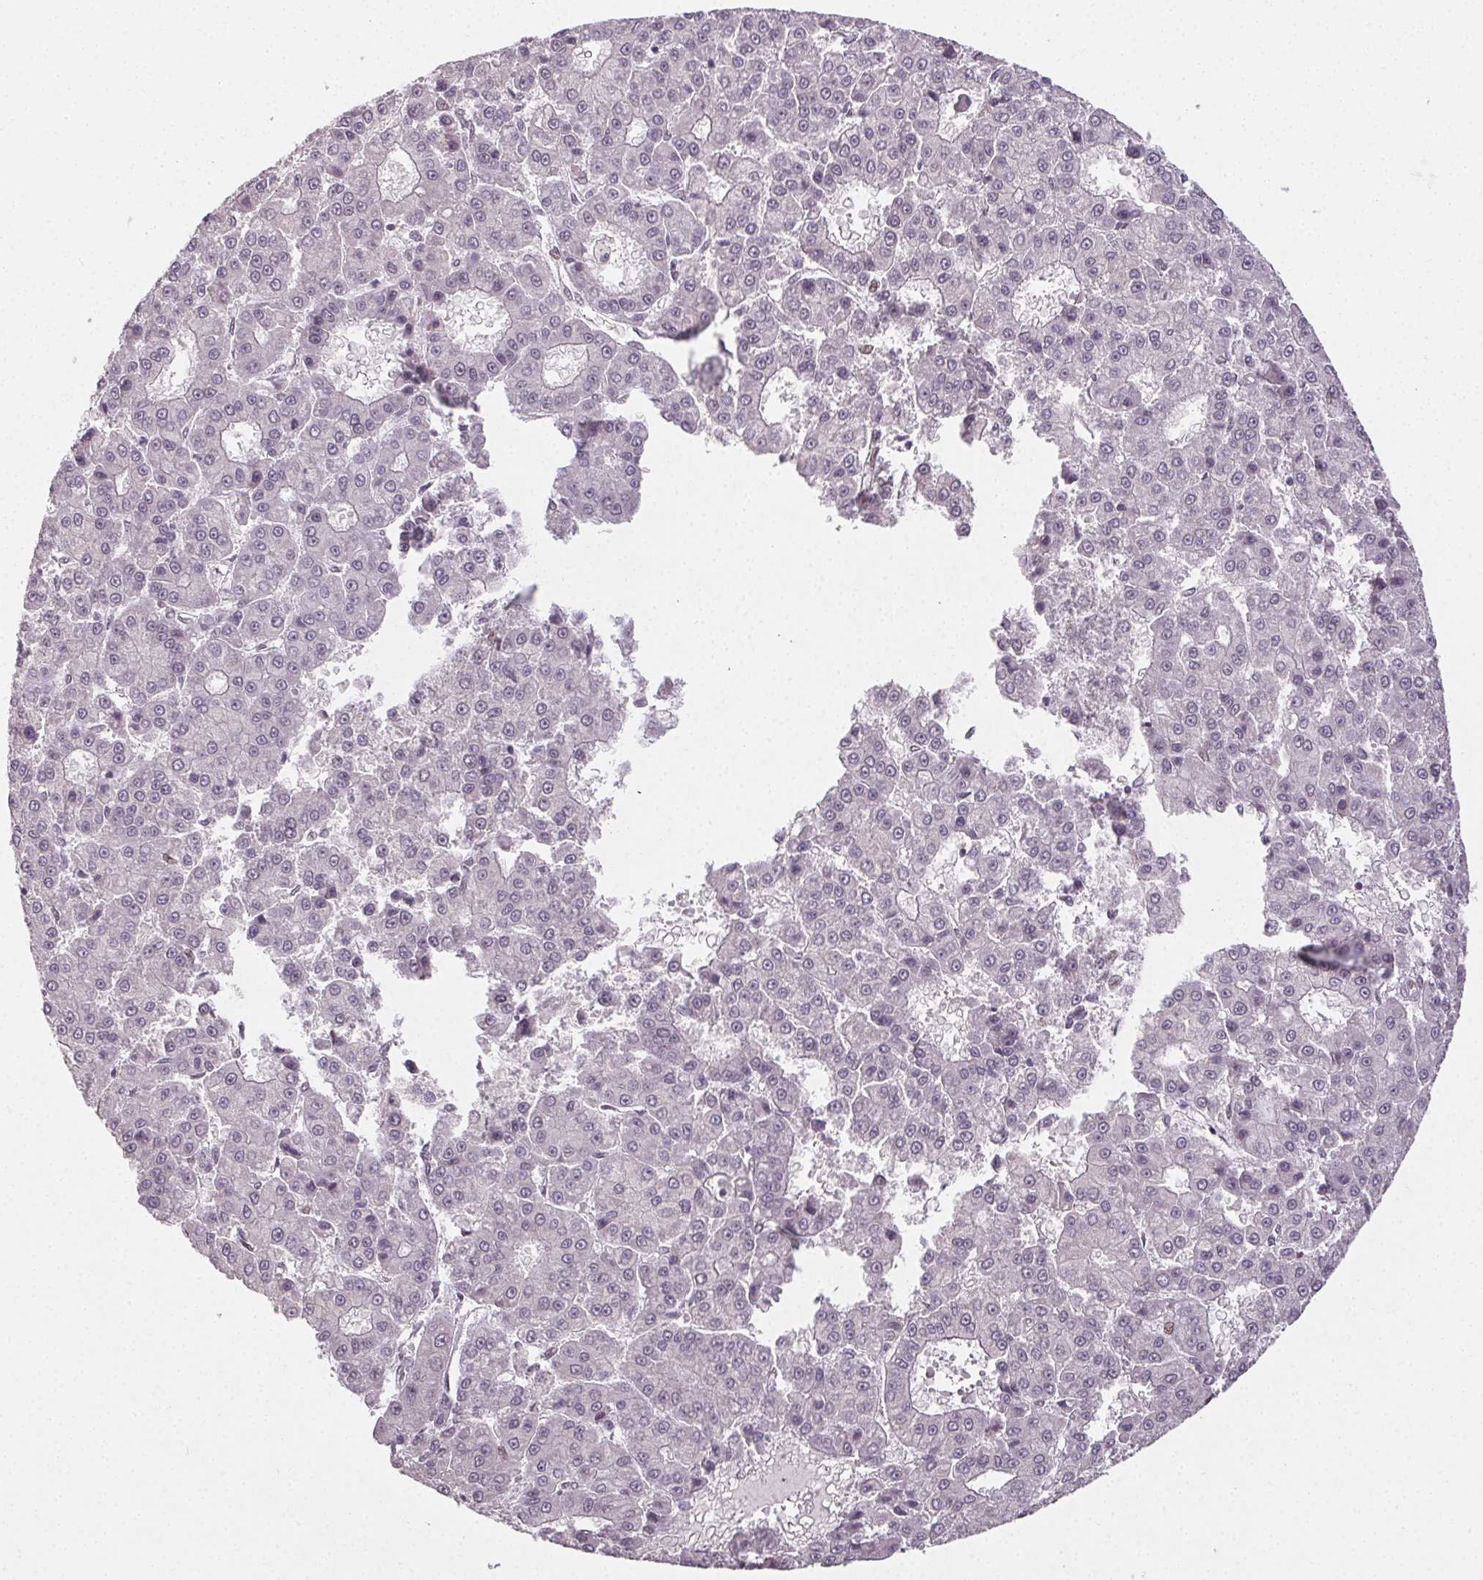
{"staining": {"intensity": "negative", "quantity": "none", "location": "none"}, "tissue": "liver cancer", "cell_type": "Tumor cells", "image_type": "cancer", "snomed": [{"axis": "morphology", "description": "Carcinoma, Hepatocellular, NOS"}, {"axis": "topography", "description": "Liver"}], "caption": "Human hepatocellular carcinoma (liver) stained for a protein using immunohistochemistry displays no expression in tumor cells.", "gene": "KMT2A", "patient": {"sex": "male", "age": 70}}